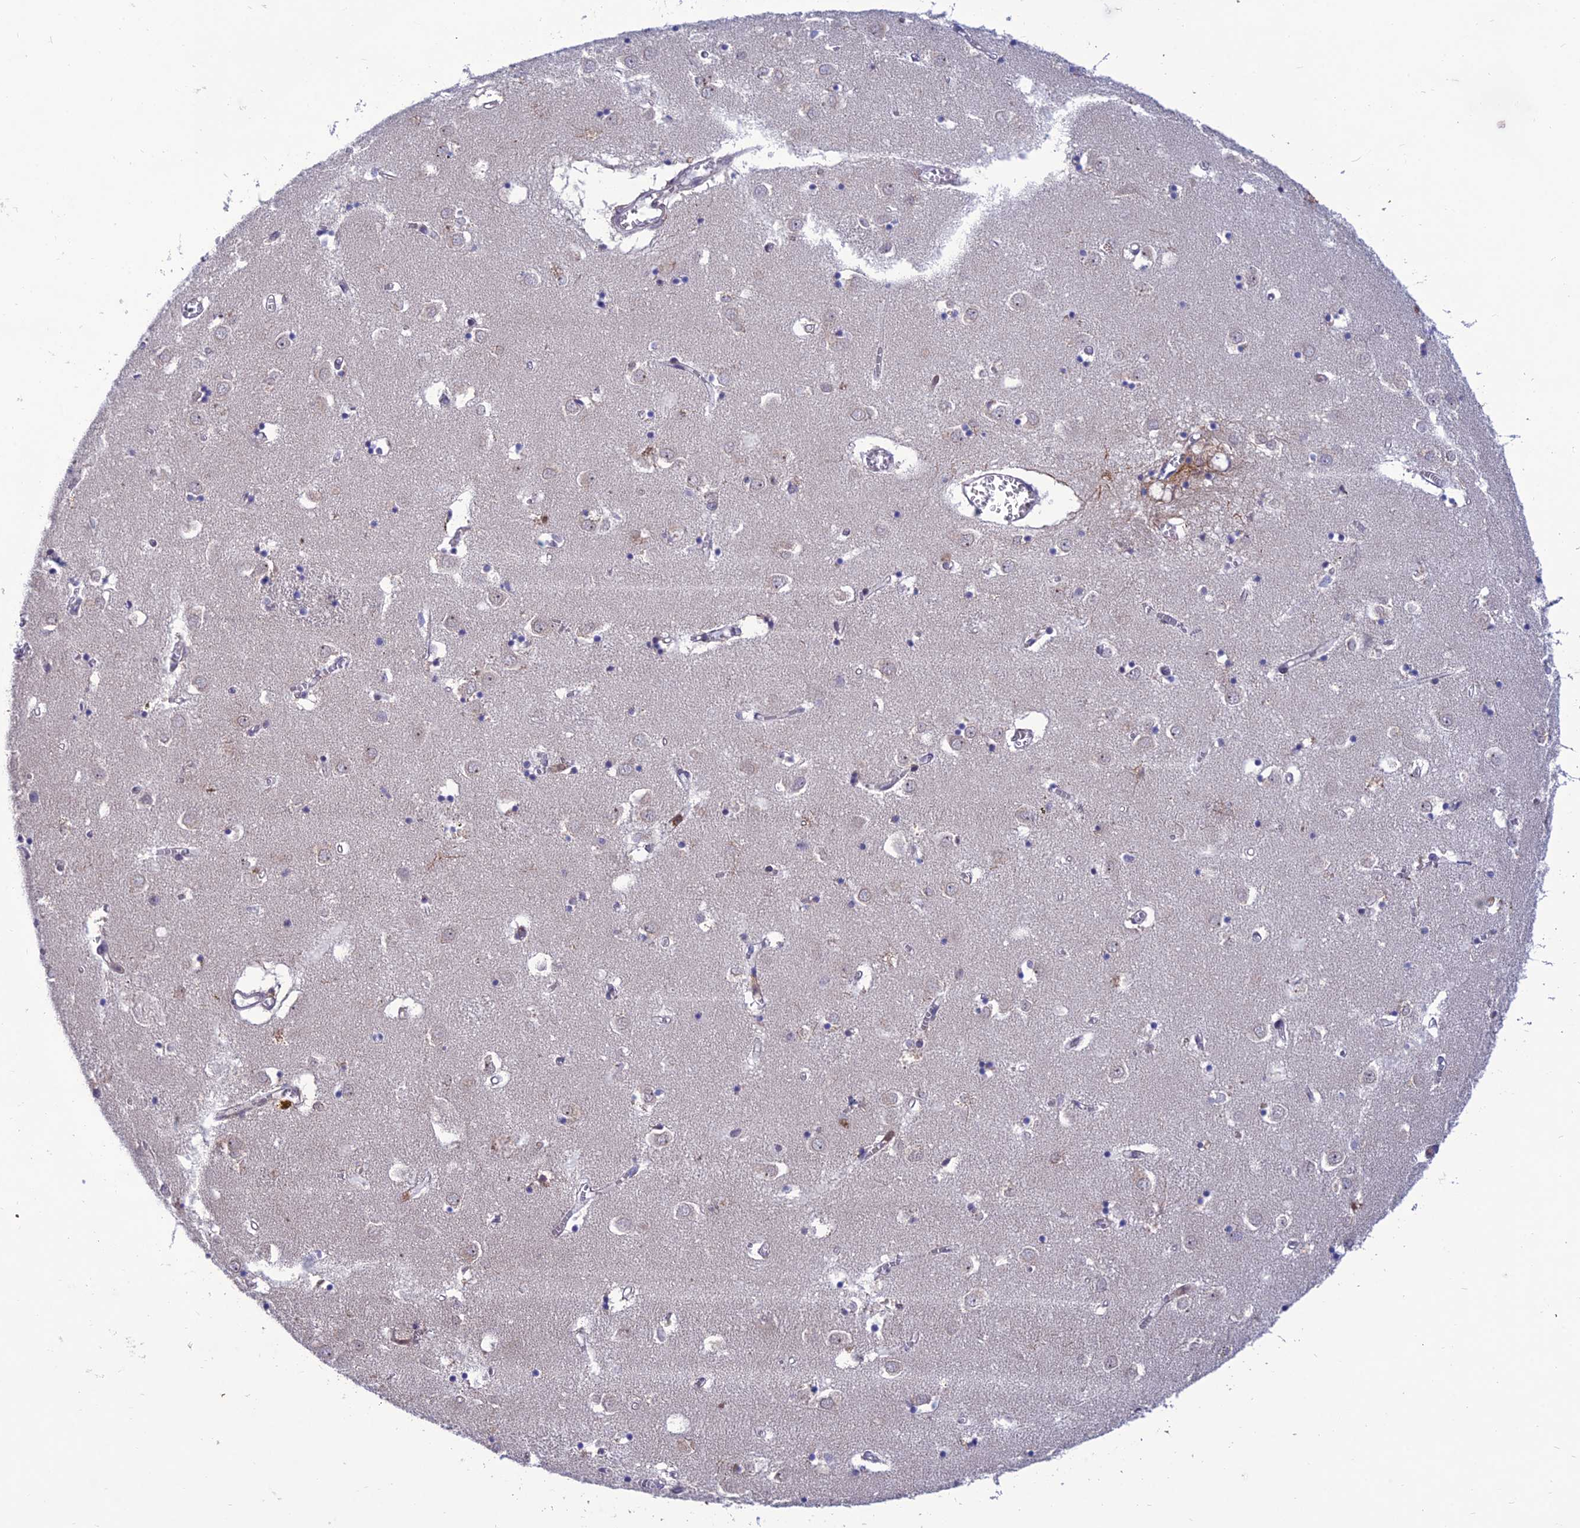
{"staining": {"intensity": "negative", "quantity": "none", "location": "none"}, "tissue": "caudate", "cell_type": "Glial cells", "image_type": "normal", "snomed": [{"axis": "morphology", "description": "Normal tissue, NOS"}, {"axis": "topography", "description": "Lateral ventricle wall"}], "caption": "This is an immunohistochemistry (IHC) histopathology image of unremarkable caudate. There is no expression in glial cells.", "gene": "FAM76A", "patient": {"sex": "male", "age": 70}}